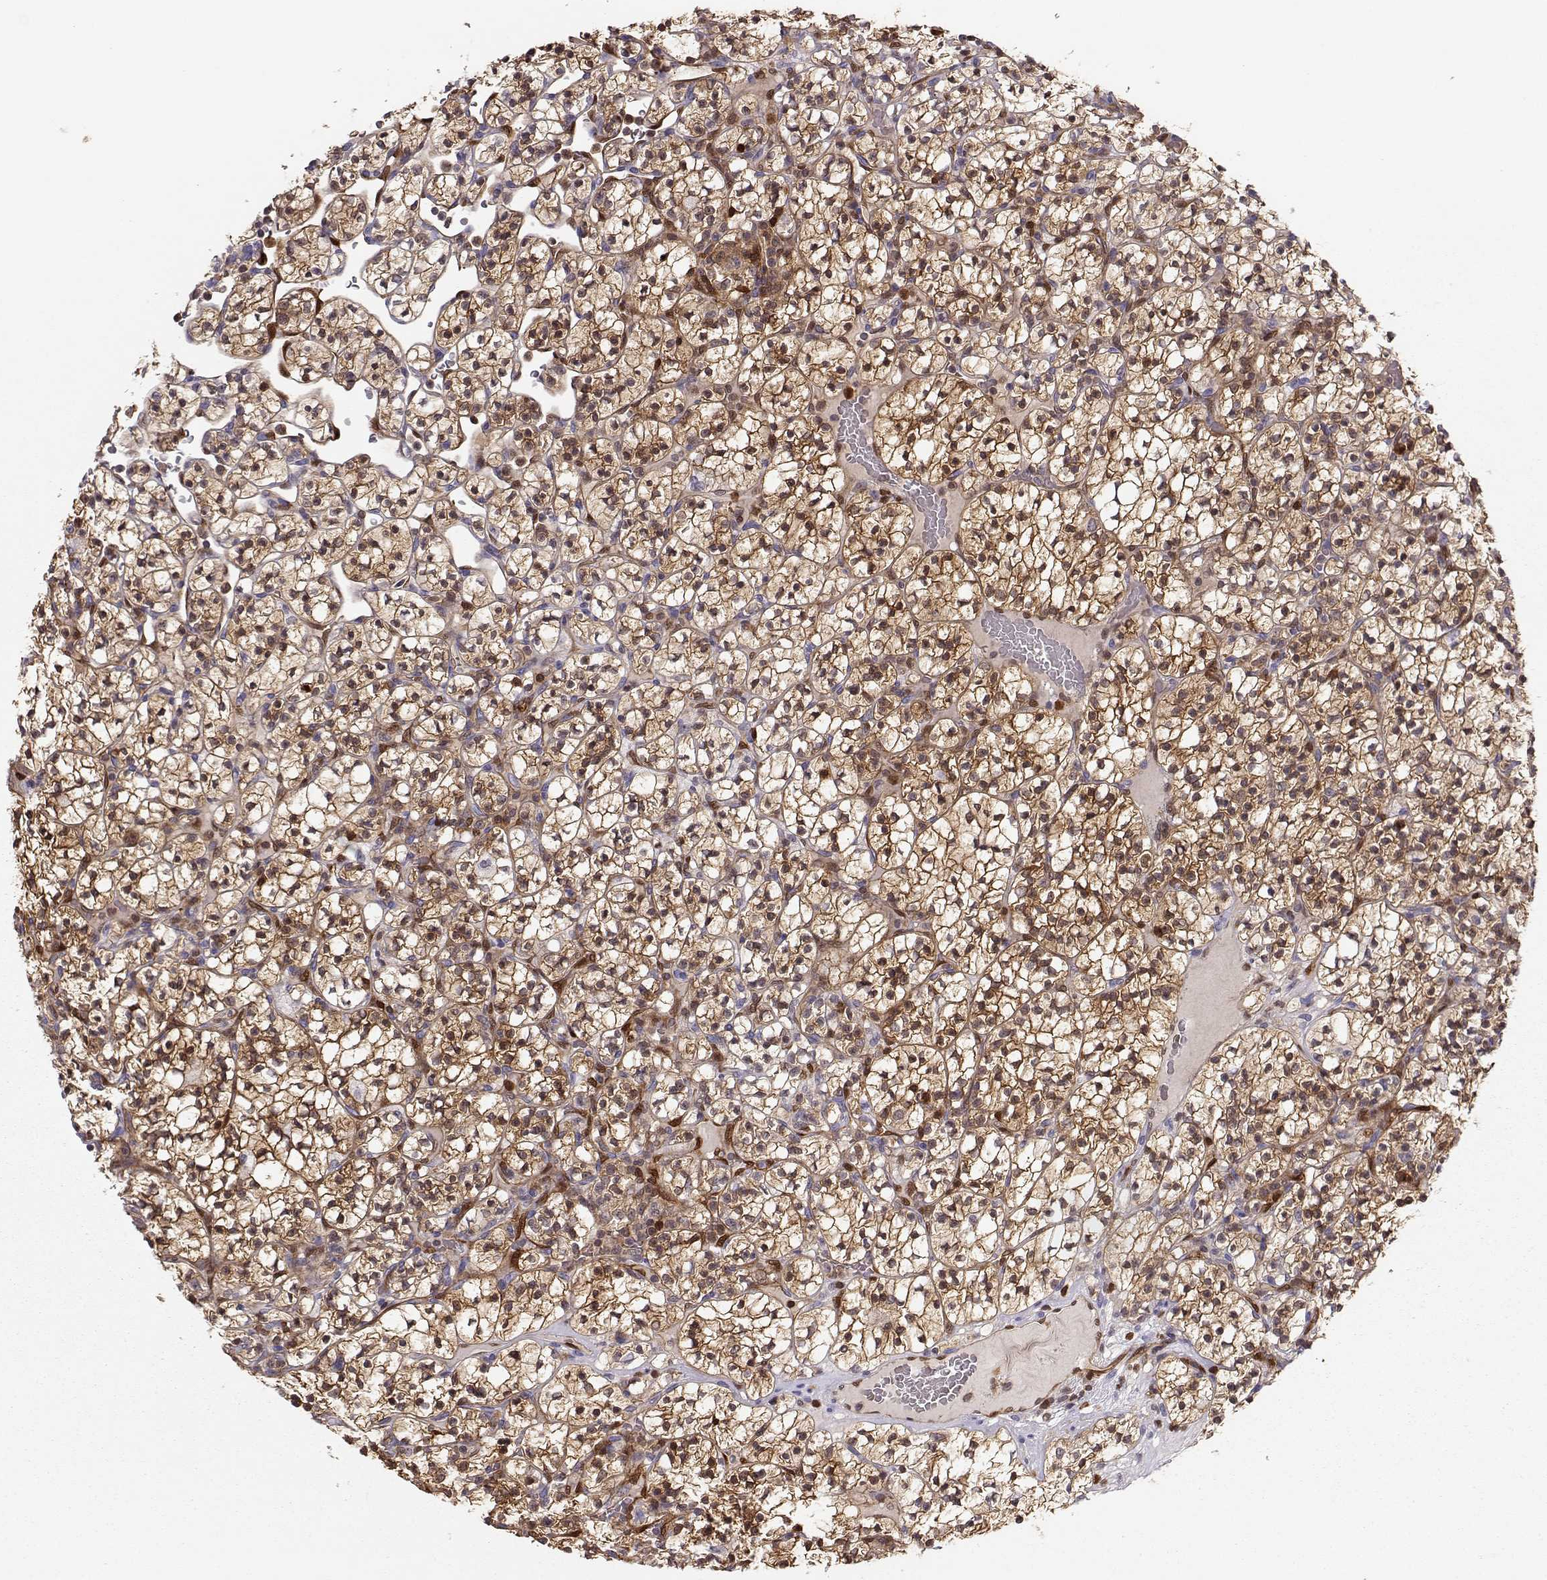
{"staining": {"intensity": "strong", "quantity": ">75%", "location": "cytoplasmic/membranous"}, "tissue": "renal cancer", "cell_type": "Tumor cells", "image_type": "cancer", "snomed": [{"axis": "morphology", "description": "Adenocarcinoma, NOS"}, {"axis": "topography", "description": "Kidney"}], "caption": "Immunohistochemical staining of human adenocarcinoma (renal) demonstrates strong cytoplasmic/membranous protein expression in approximately >75% of tumor cells. The staining was performed using DAB, with brown indicating positive protein expression. Nuclei are stained blue with hematoxylin.", "gene": "PNP", "patient": {"sex": "female", "age": 89}}